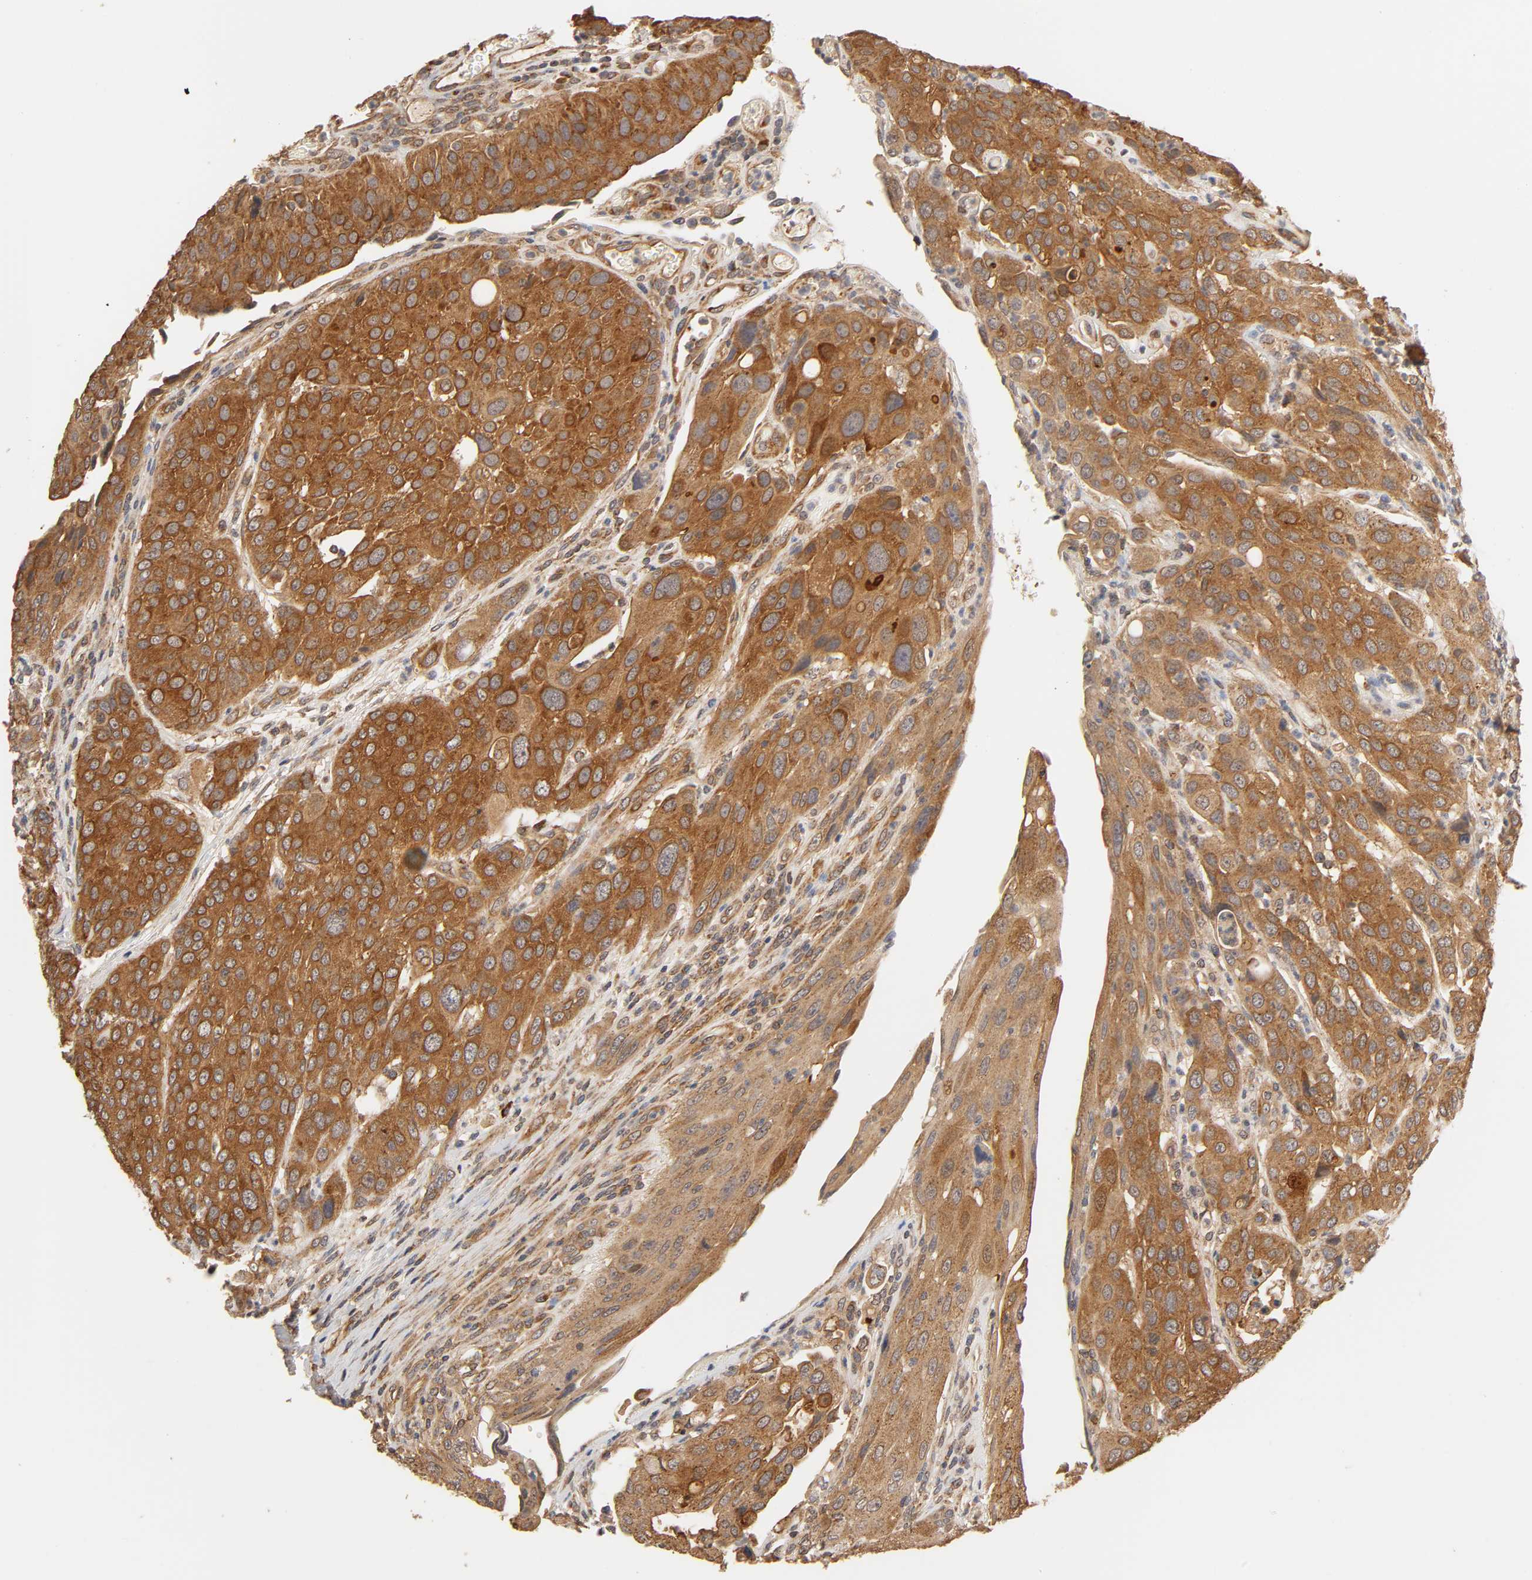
{"staining": {"intensity": "strong", "quantity": ">75%", "location": "cytoplasmic/membranous"}, "tissue": "urothelial cancer", "cell_type": "Tumor cells", "image_type": "cancer", "snomed": [{"axis": "morphology", "description": "Urothelial carcinoma, High grade"}, {"axis": "topography", "description": "Urinary bladder"}], "caption": "Immunohistochemistry (IHC) (DAB) staining of urothelial cancer demonstrates strong cytoplasmic/membranous protein staining in approximately >75% of tumor cells.", "gene": "EPS8", "patient": {"sex": "male", "age": 50}}